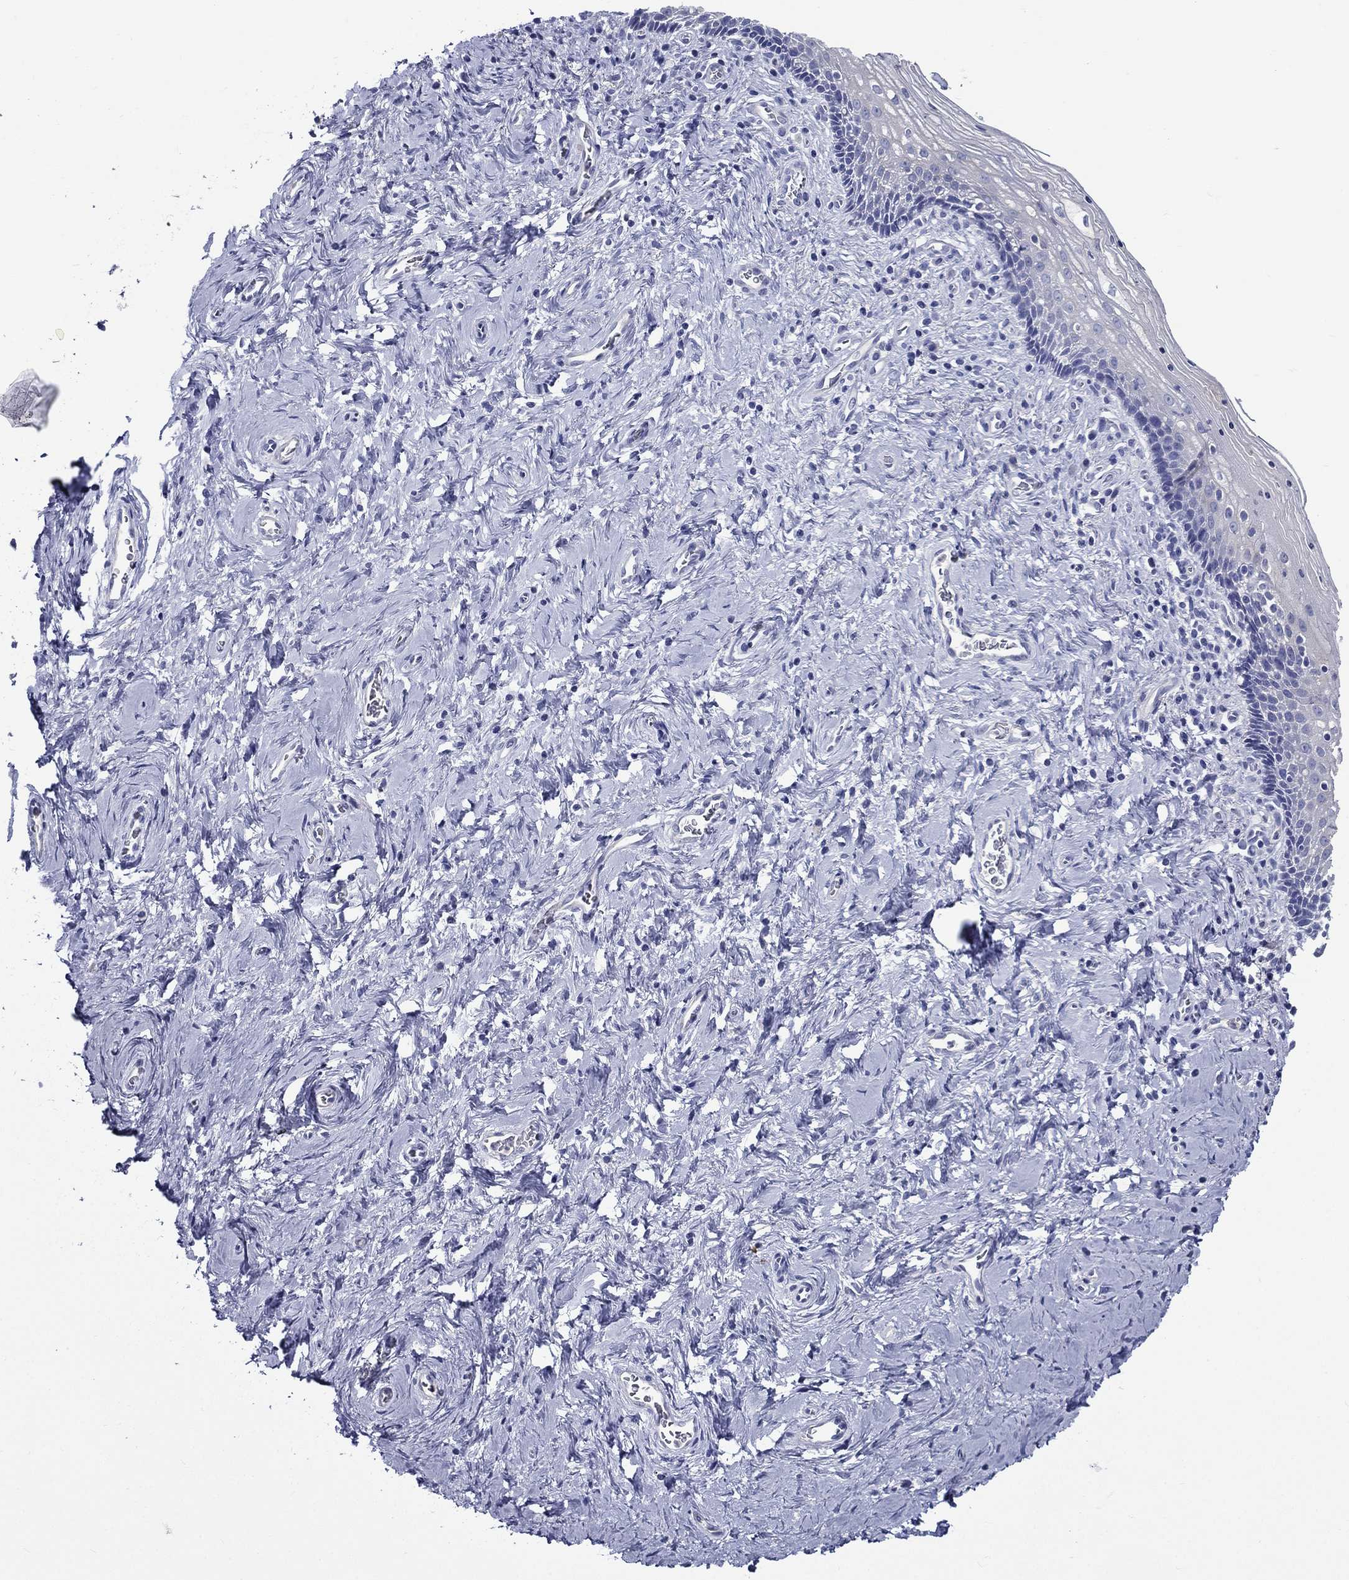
{"staining": {"intensity": "negative", "quantity": "none", "location": "none"}, "tissue": "vagina", "cell_type": "Squamous epithelial cells", "image_type": "normal", "snomed": [{"axis": "morphology", "description": "Normal tissue, NOS"}, {"axis": "topography", "description": "Vagina"}], "caption": "Immunohistochemistry histopathology image of unremarkable vagina: vagina stained with DAB (3,3'-diaminobenzidine) reveals no significant protein positivity in squamous epithelial cells.", "gene": "ACE2", "patient": {"sex": "female", "age": 53}}